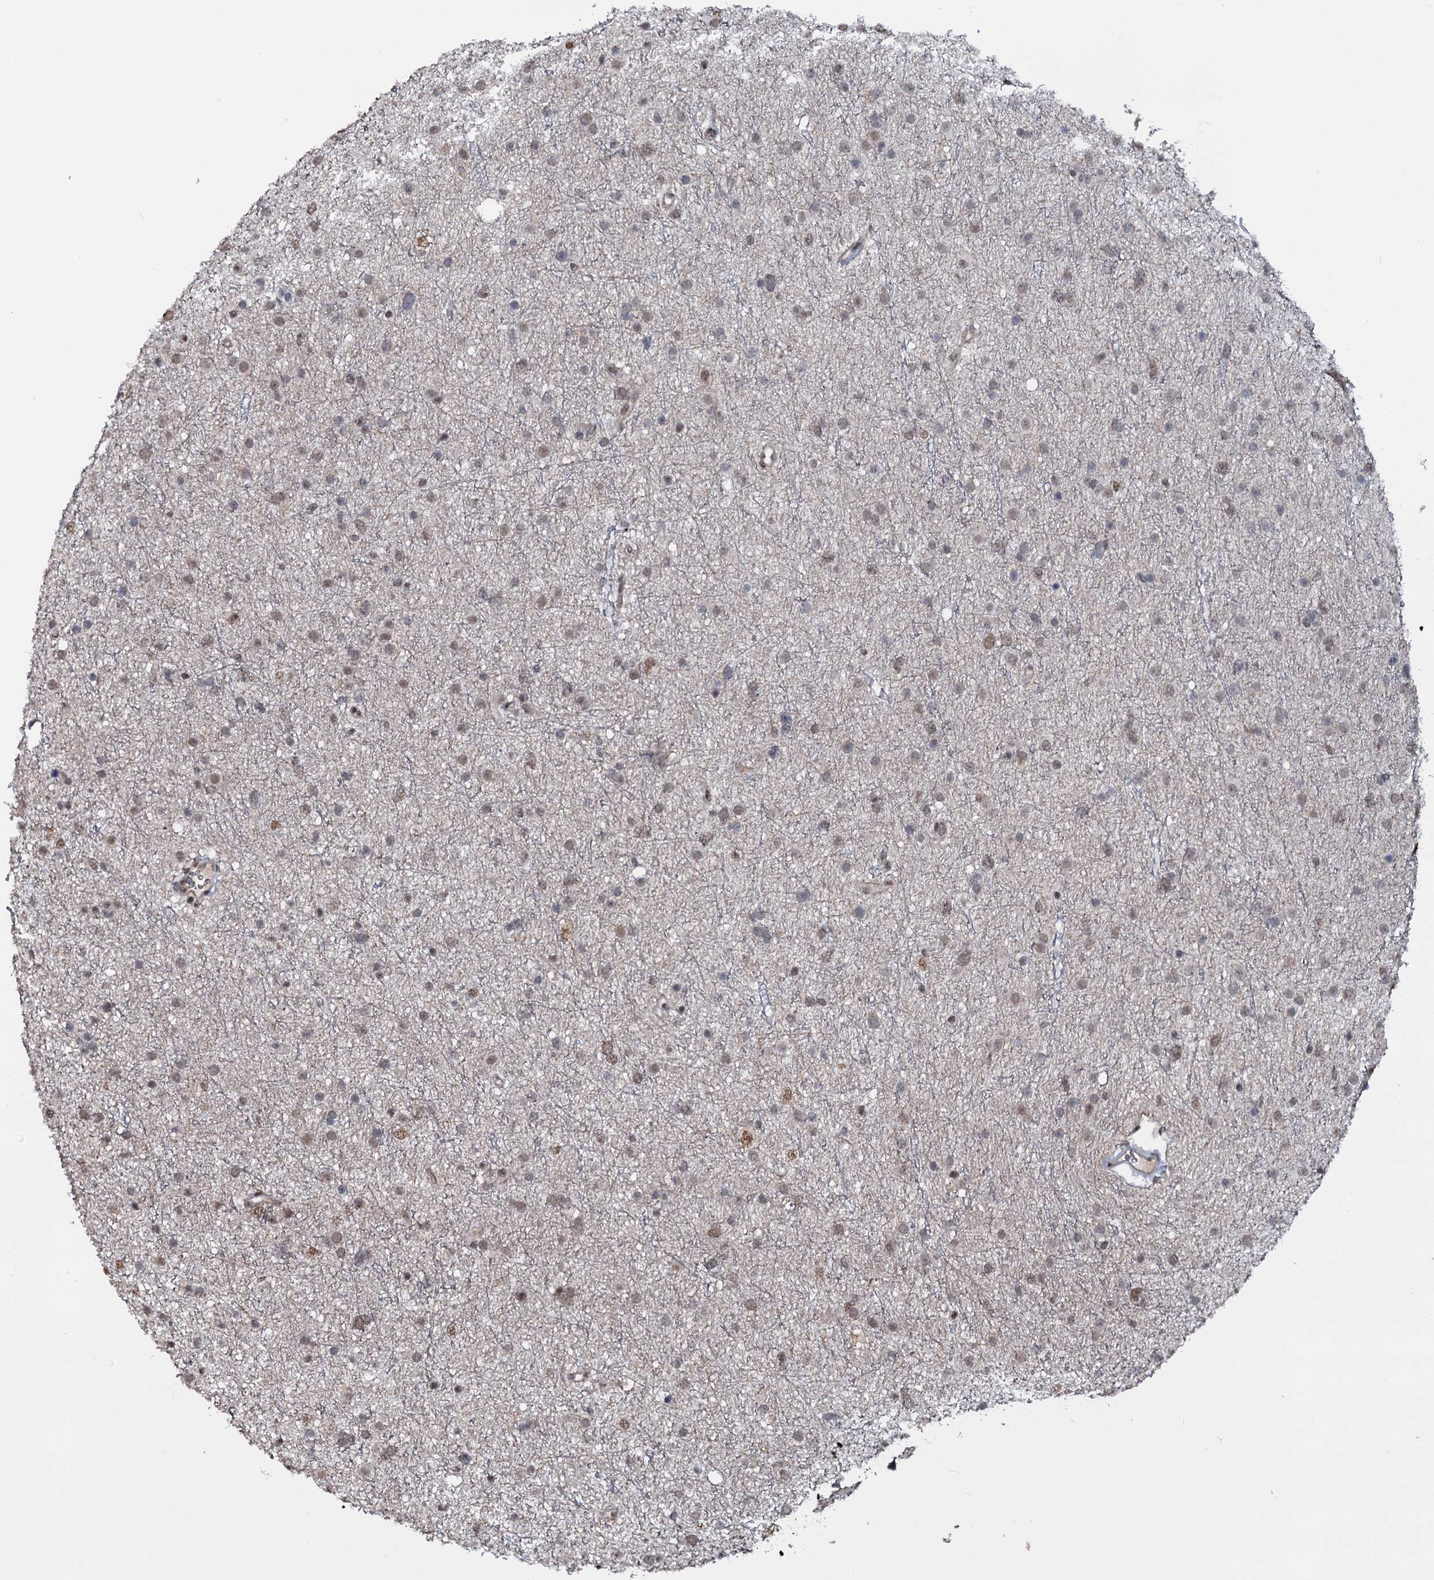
{"staining": {"intensity": "moderate", "quantity": "<25%", "location": "nuclear"}, "tissue": "glioma", "cell_type": "Tumor cells", "image_type": "cancer", "snomed": [{"axis": "morphology", "description": "Glioma, malignant, Low grade"}, {"axis": "topography", "description": "Cerebral cortex"}], "caption": "Immunohistochemistry (IHC) of human glioma displays low levels of moderate nuclear positivity in approximately <25% of tumor cells. (IHC, brightfield microscopy, high magnification).", "gene": "SH2D4B", "patient": {"sex": "female", "age": 39}}